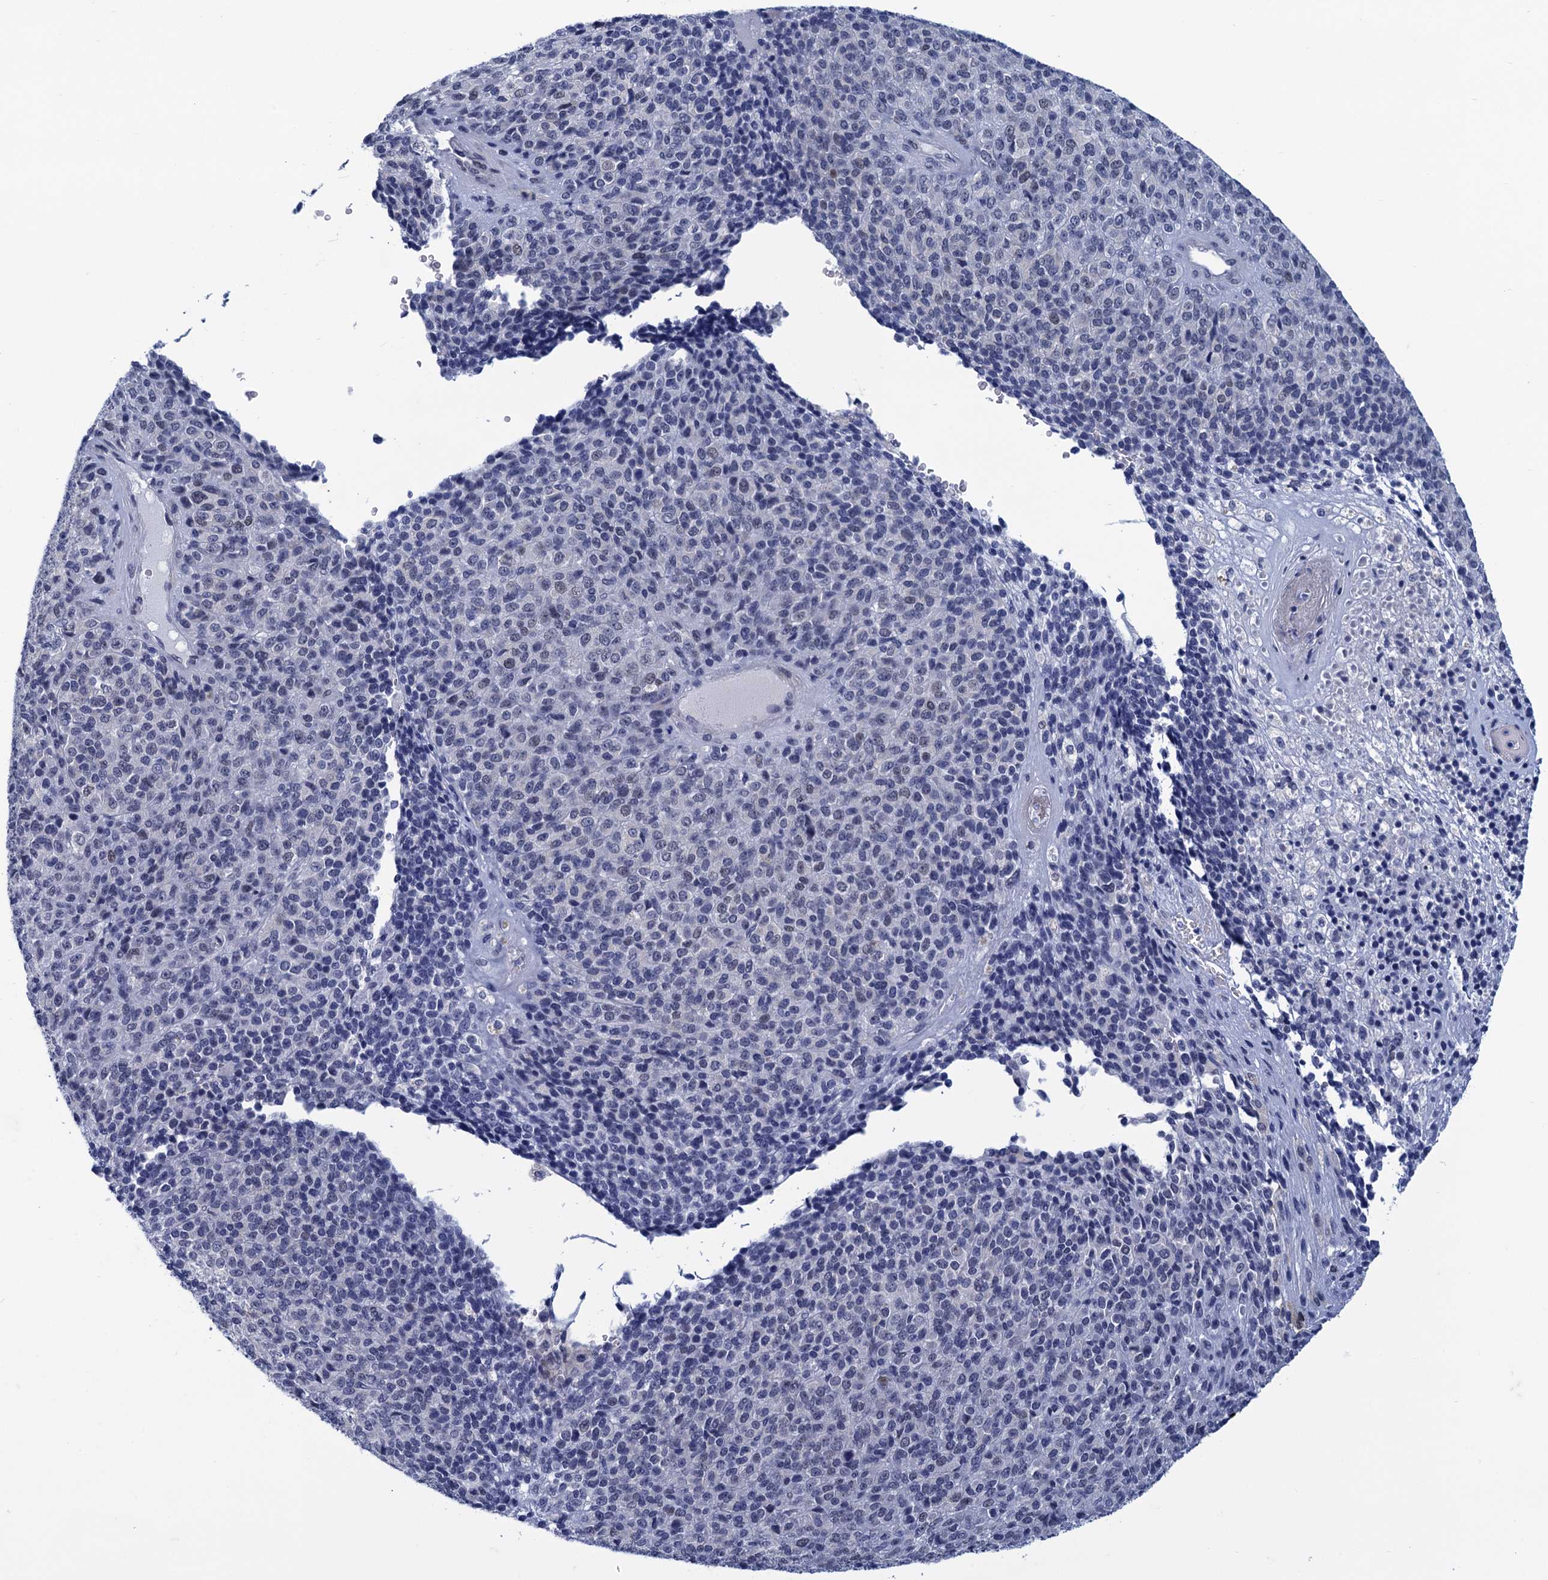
{"staining": {"intensity": "negative", "quantity": "none", "location": "none"}, "tissue": "melanoma", "cell_type": "Tumor cells", "image_type": "cancer", "snomed": [{"axis": "morphology", "description": "Malignant melanoma, Metastatic site"}, {"axis": "topography", "description": "Brain"}], "caption": "Immunohistochemistry (IHC) micrograph of human malignant melanoma (metastatic site) stained for a protein (brown), which demonstrates no positivity in tumor cells.", "gene": "GINS3", "patient": {"sex": "female", "age": 56}}